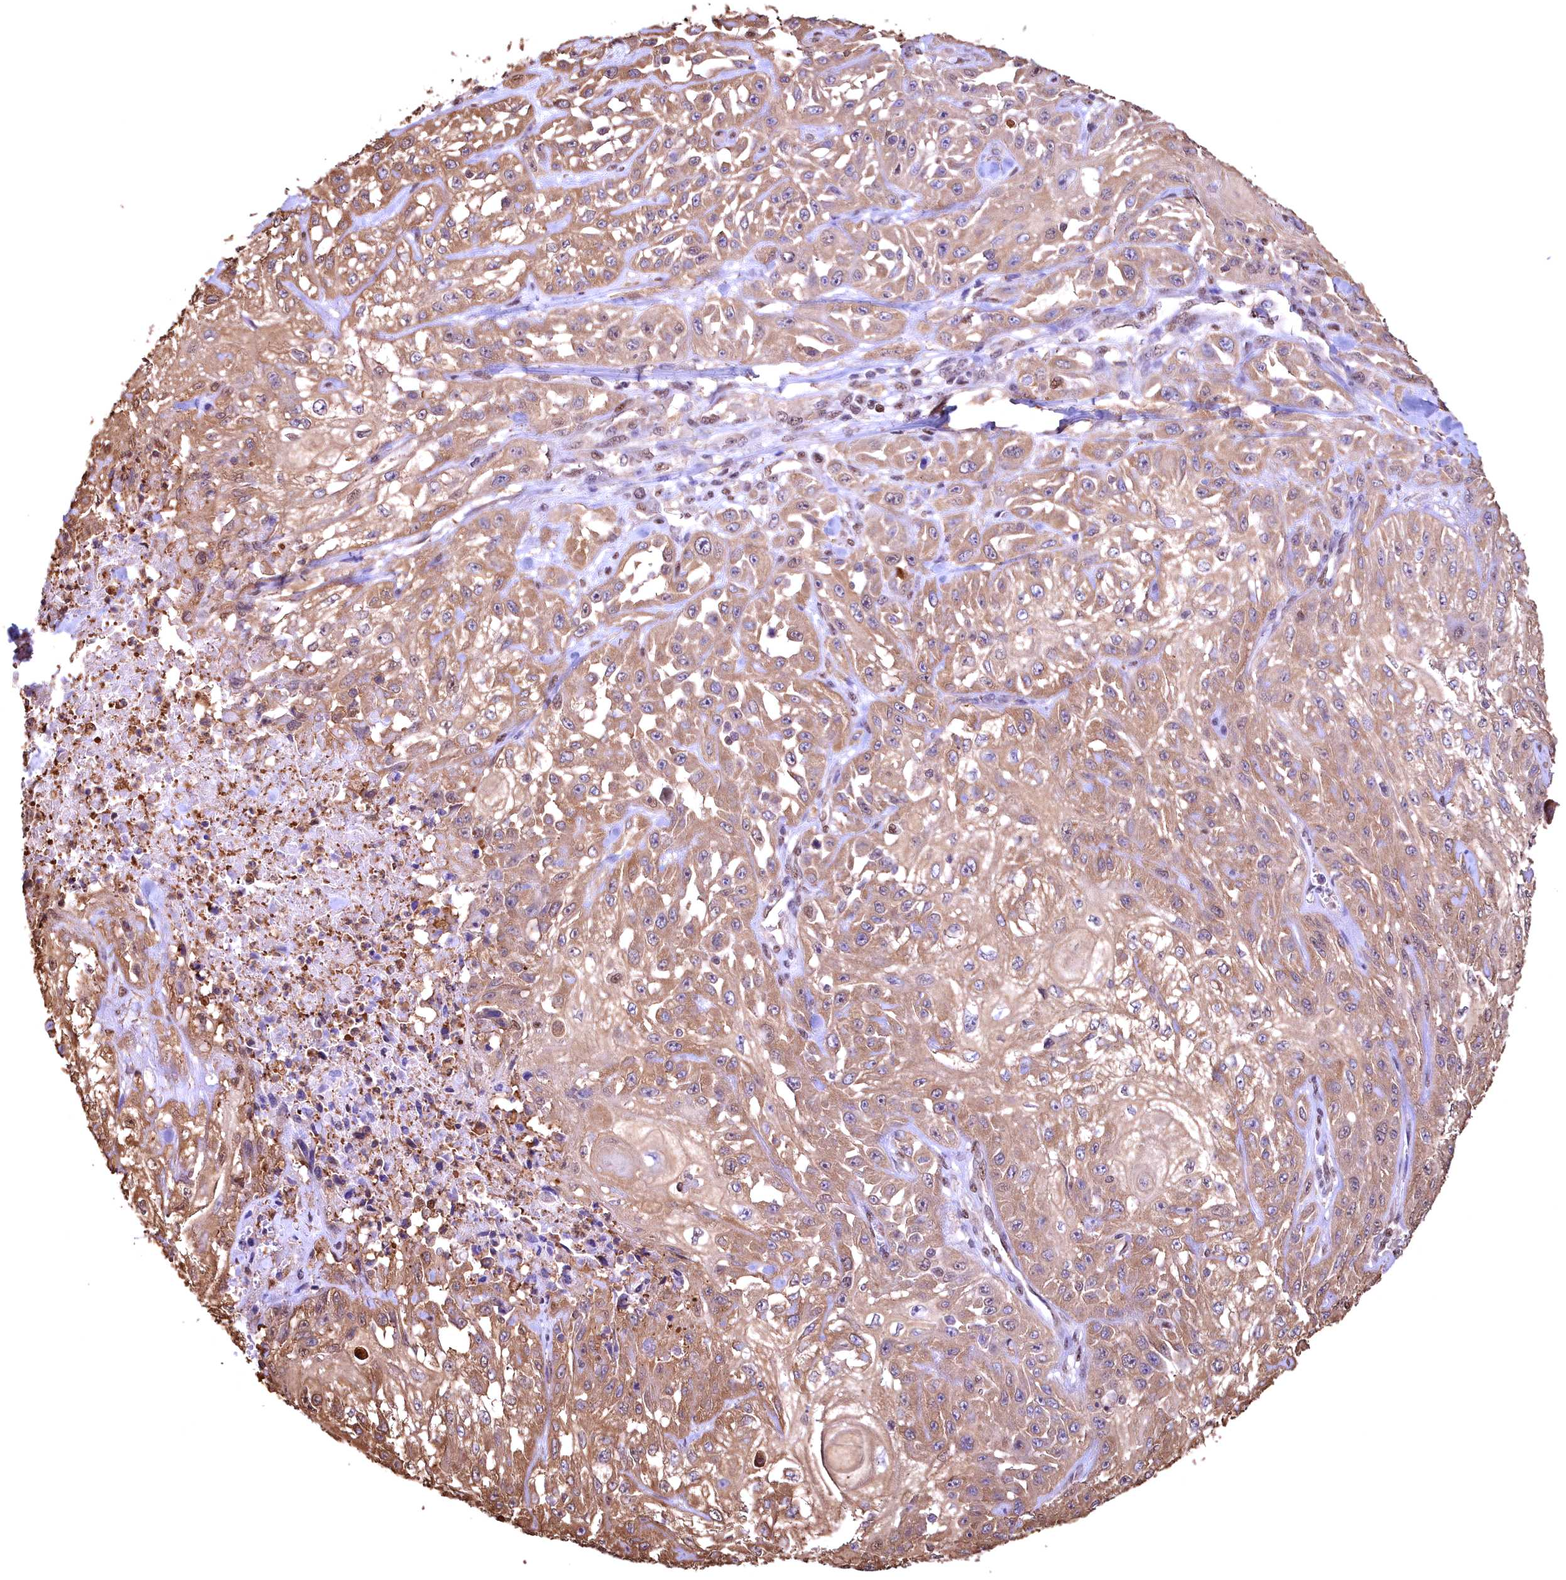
{"staining": {"intensity": "moderate", "quantity": ">75%", "location": "cytoplasmic/membranous"}, "tissue": "skin cancer", "cell_type": "Tumor cells", "image_type": "cancer", "snomed": [{"axis": "morphology", "description": "Squamous cell carcinoma, NOS"}, {"axis": "morphology", "description": "Squamous cell carcinoma, metastatic, NOS"}, {"axis": "topography", "description": "Skin"}, {"axis": "topography", "description": "Lymph node"}], "caption": "Moderate cytoplasmic/membranous expression for a protein is seen in approximately >75% of tumor cells of skin cancer using immunohistochemistry.", "gene": "GAPDH", "patient": {"sex": "male", "age": 75}}